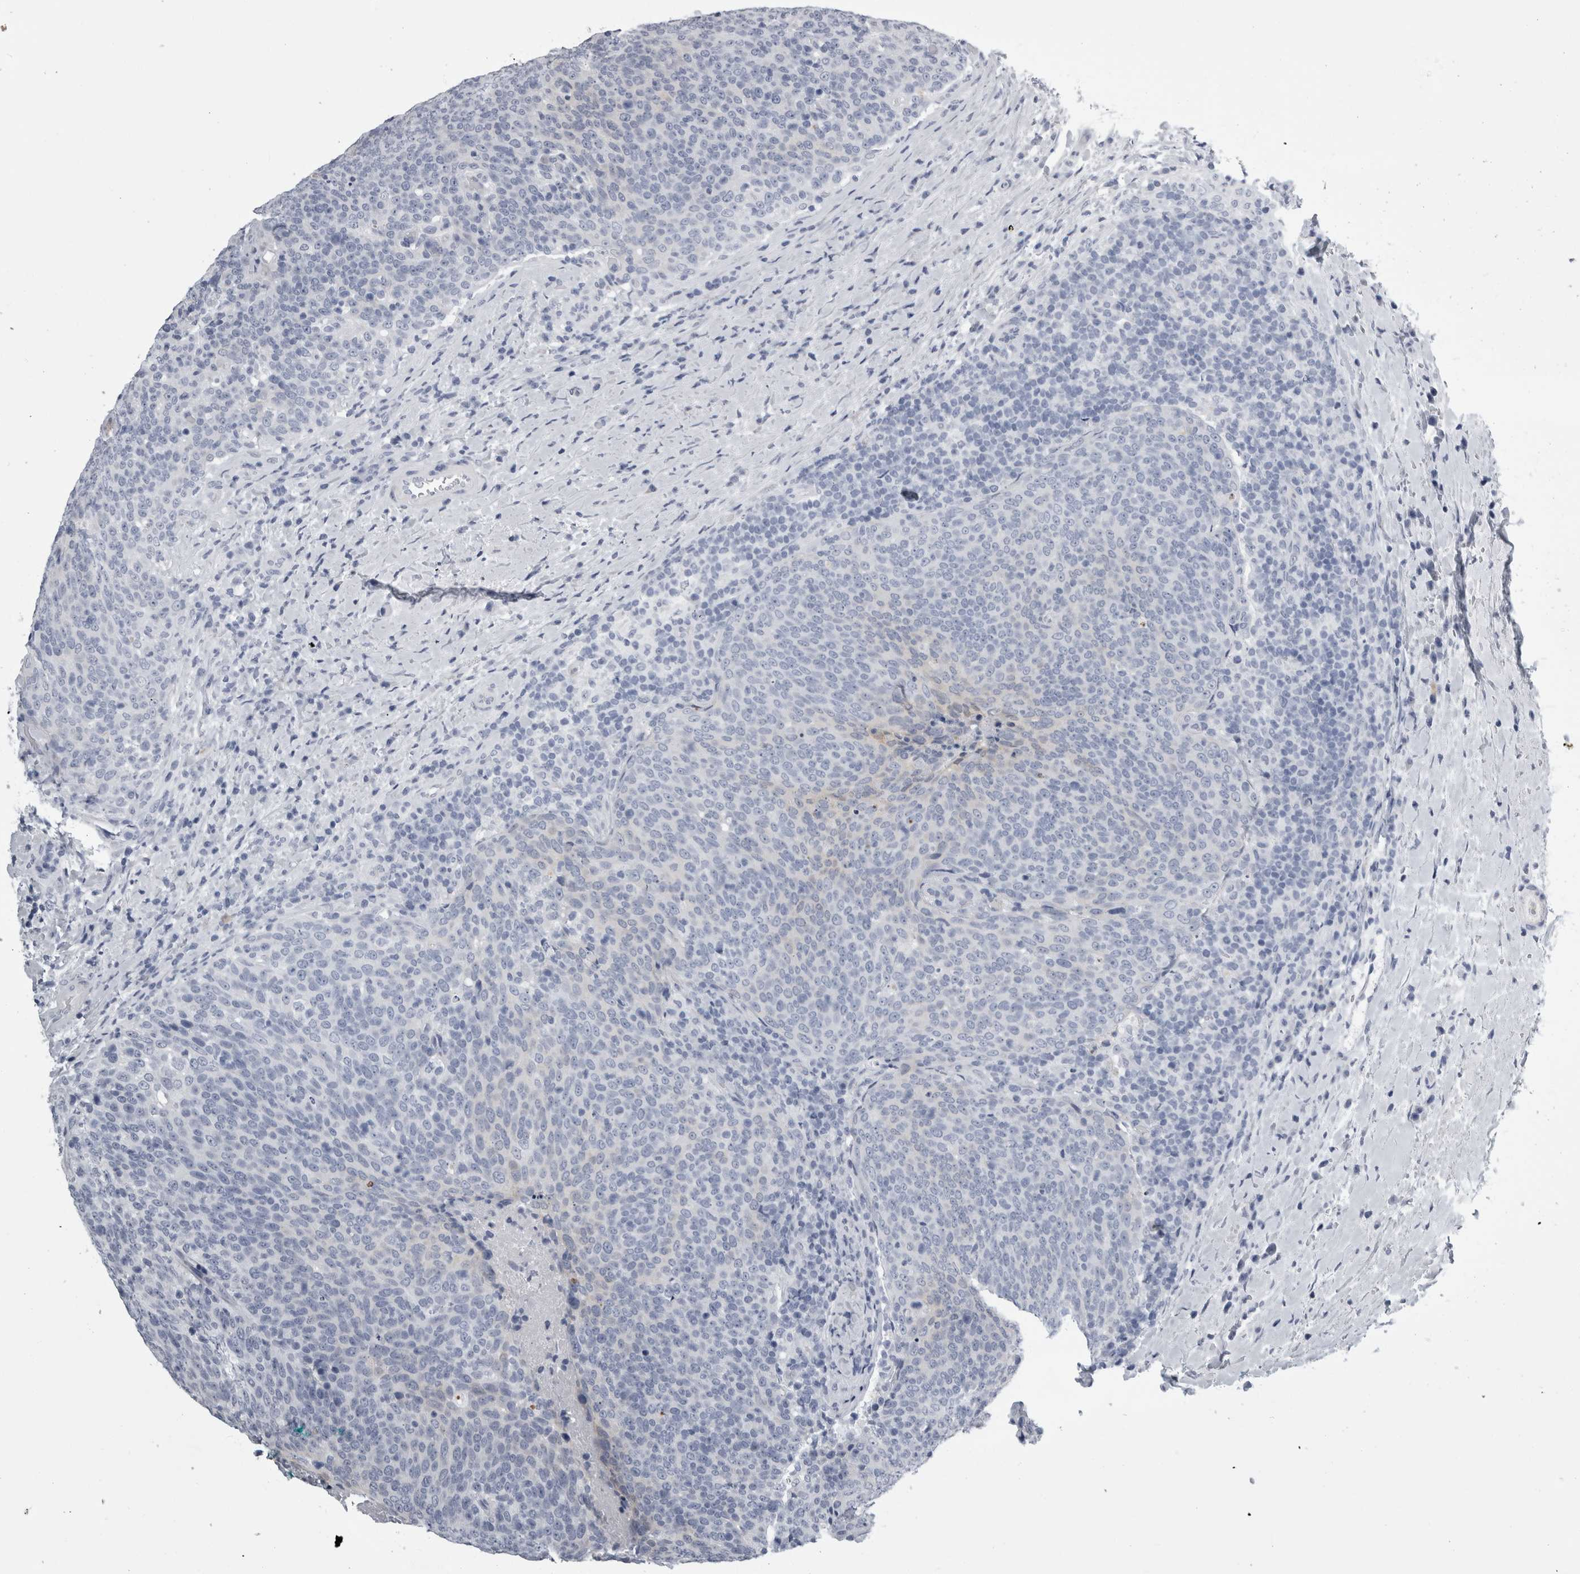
{"staining": {"intensity": "negative", "quantity": "none", "location": "none"}, "tissue": "head and neck cancer", "cell_type": "Tumor cells", "image_type": "cancer", "snomed": [{"axis": "morphology", "description": "Squamous cell carcinoma, NOS"}, {"axis": "morphology", "description": "Squamous cell carcinoma, metastatic, NOS"}, {"axis": "topography", "description": "Lymph node"}, {"axis": "topography", "description": "Head-Neck"}], "caption": "Immunohistochemistry (IHC) of human head and neck cancer shows no expression in tumor cells. (Immunohistochemistry (IHC), brightfield microscopy, high magnification).", "gene": "ALDH8A1", "patient": {"sex": "male", "age": 62}}